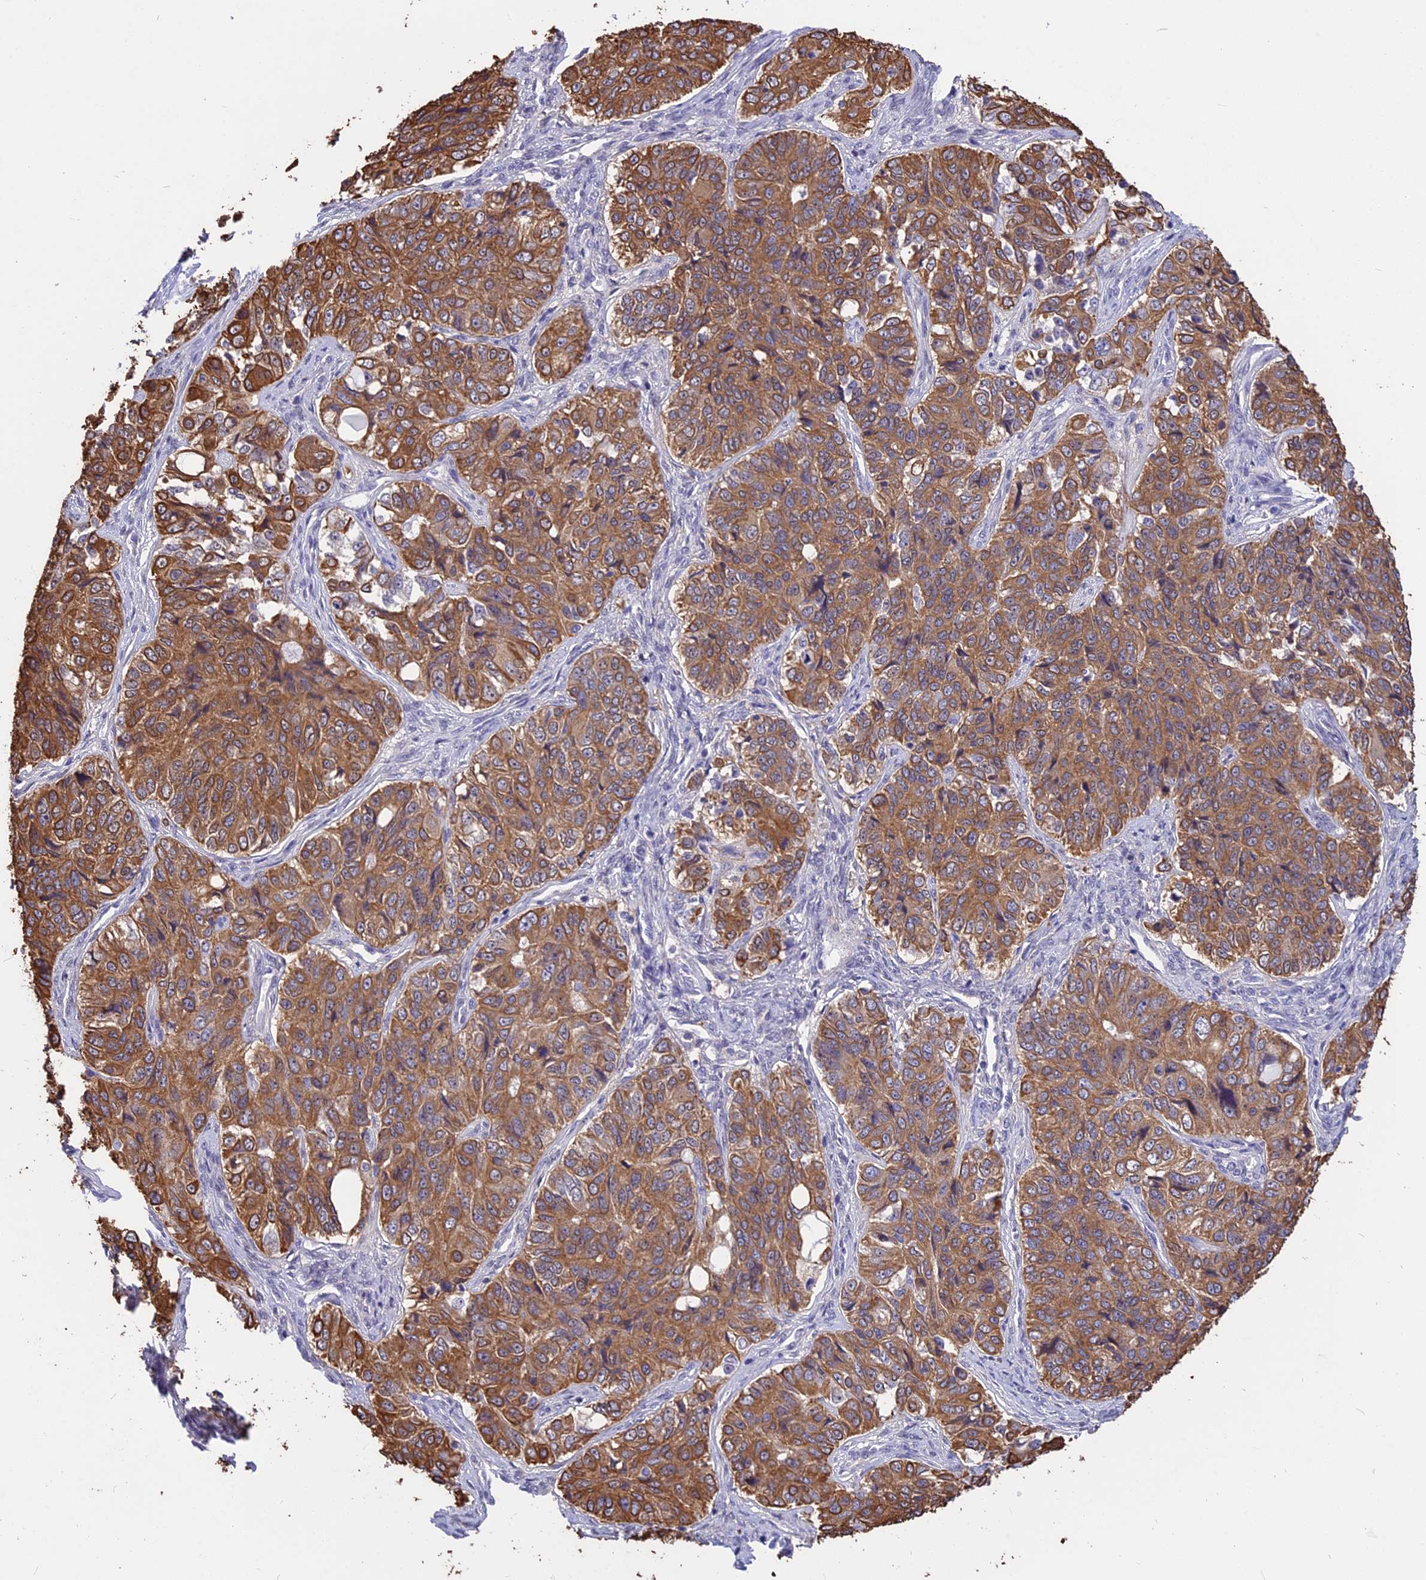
{"staining": {"intensity": "moderate", "quantity": ">75%", "location": "cytoplasmic/membranous"}, "tissue": "ovarian cancer", "cell_type": "Tumor cells", "image_type": "cancer", "snomed": [{"axis": "morphology", "description": "Carcinoma, endometroid"}, {"axis": "topography", "description": "Ovary"}], "caption": "Immunohistochemistry of human ovarian endometroid carcinoma exhibits medium levels of moderate cytoplasmic/membranous staining in approximately >75% of tumor cells.", "gene": "STUB1", "patient": {"sex": "female", "age": 51}}